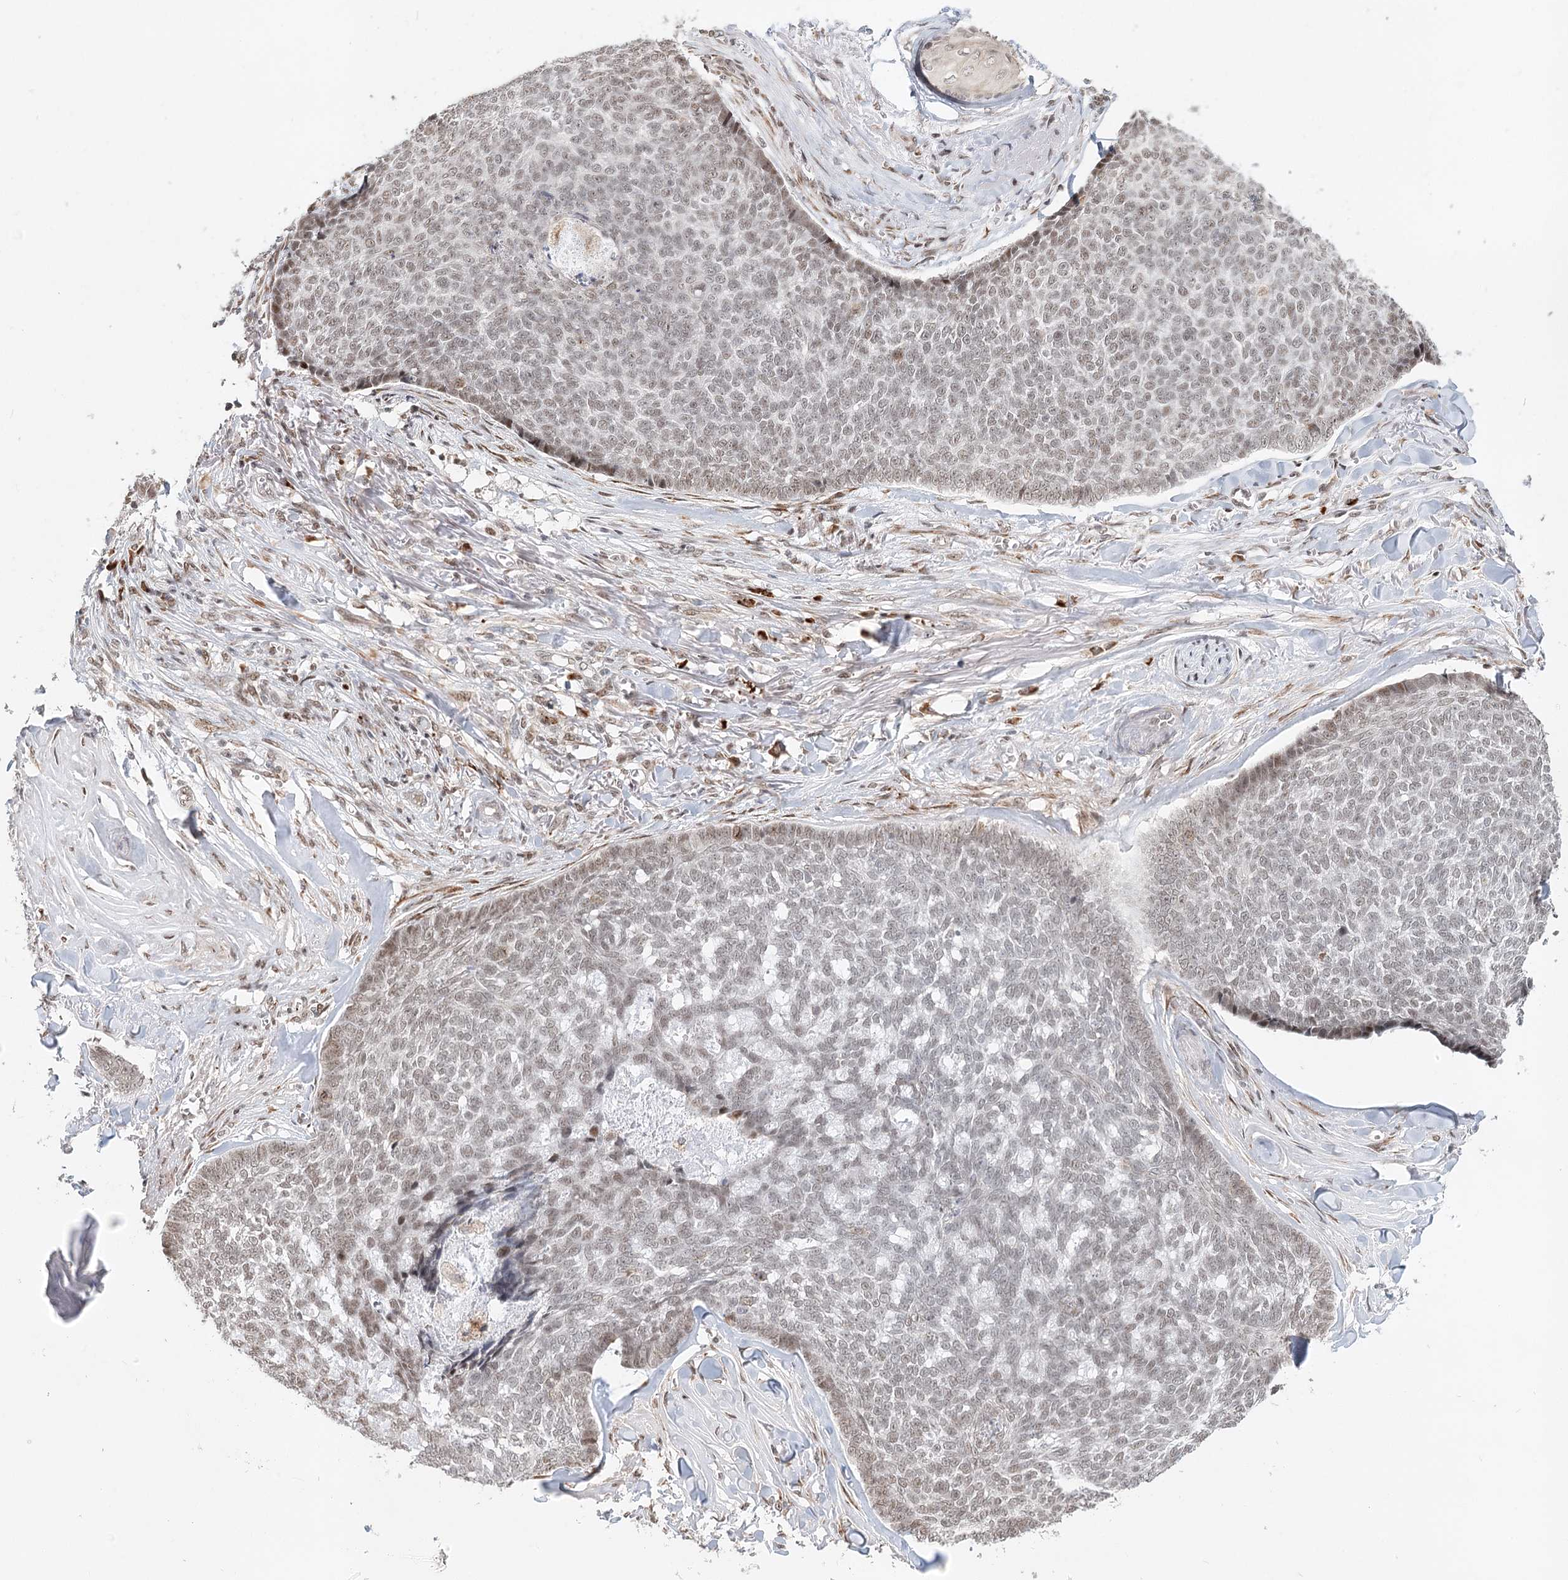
{"staining": {"intensity": "weak", "quantity": "25%-75%", "location": "nuclear"}, "tissue": "skin cancer", "cell_type": "Tumor cells", "image_type": "cancer", "snomed": [{"axis": "morphology", "description": "Basal cell carcinoma"}, {"axis": "topography", "description": "Skin"}], "caption": "DAB immunohistochemical staining of skin cancer exhibits weak nuclear protein positivity in about 25%-75% of tumor cells.", "gene": "BNIP5", "patient": {"sex": "male", "age": 84}}